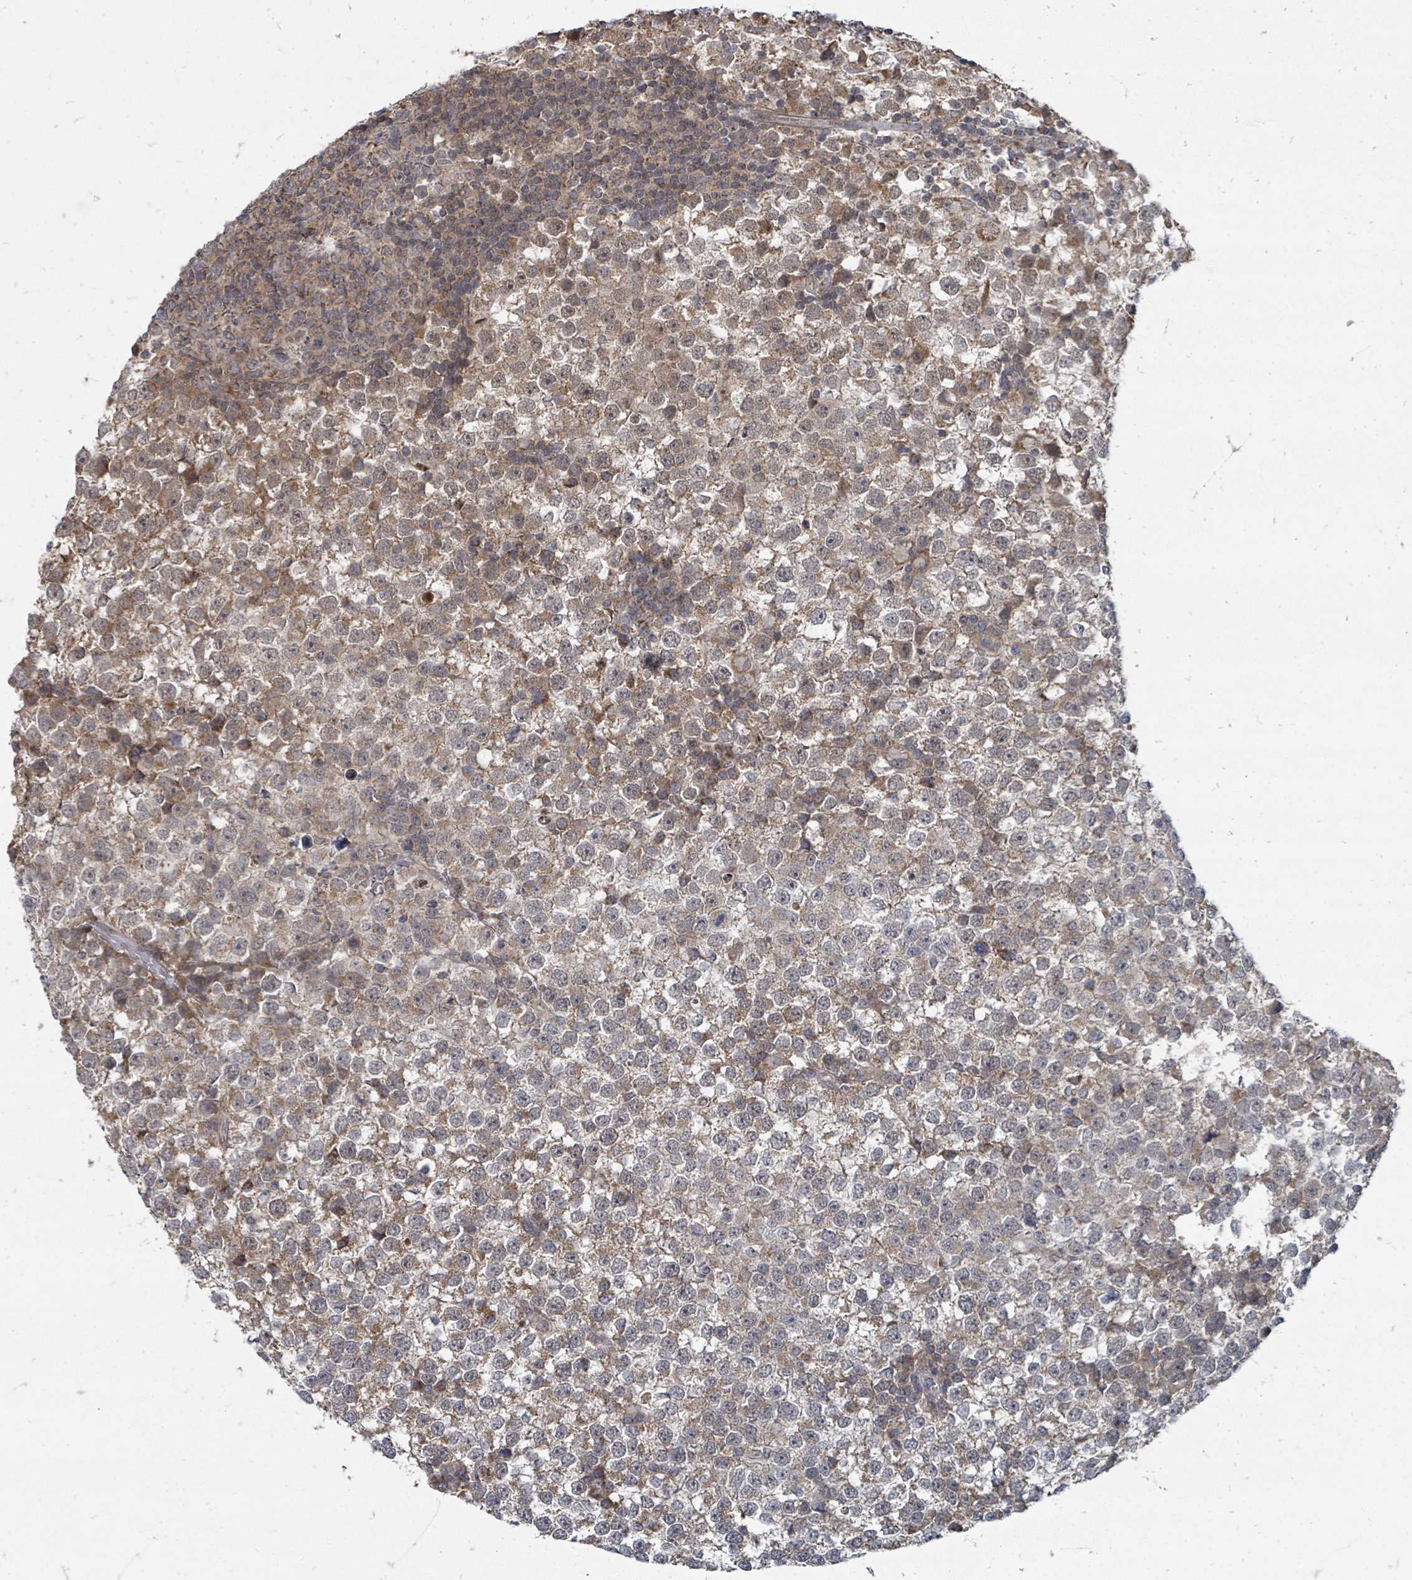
{"staining": {"intensity": "moderate", "quantity": "<25%", "location": "cytoplasmic/membranous"}, "tissue": "testis cancer", "cell_type": "Tumor cells", "image_type": "cancer", "snomed": [{"axis": "morphology", "description": "Seminoma, NOS"}, {"axis": "topography", "description": "Testis"}], "caption": "IHC (DAB) staining of human testis cancer (seminoma) demonstrates moderate cytoplasmic/membranous protein positivity in approximately <25% of tumor cells.", "gene": "MAGOHB", "patient": {"sex": "male", "age": 65}}